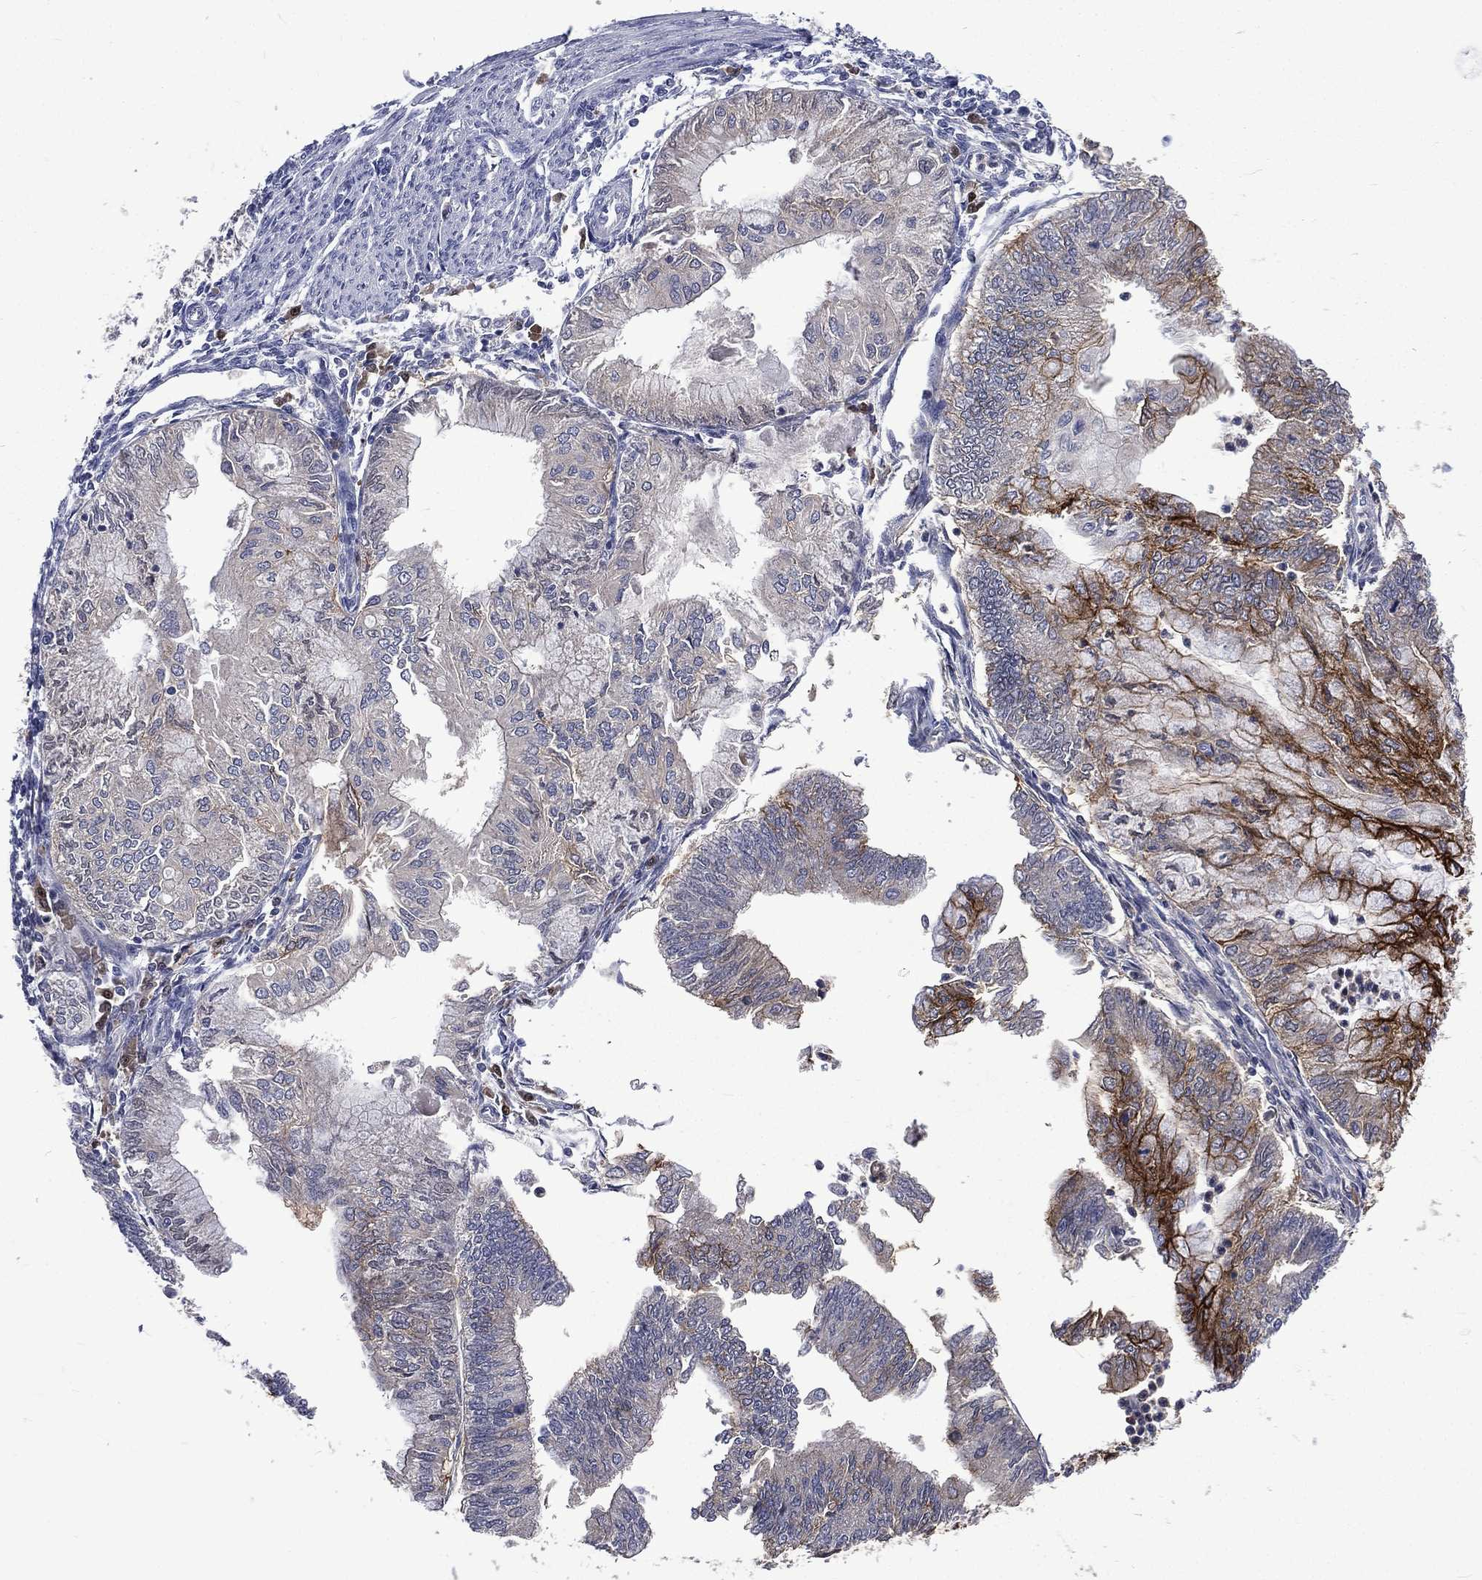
{"staining": {"intensity": "strong", "quantity": "<25%", "location": "cytoplasmic/membranous"}, "tissue": "endometrial cancer", "cell_type": "Tumor cells", "image_type": "cancer", "snomed": [{"axis": "morphology", "description": "Adenocarcinoma, NOS"}, {"axis": "topography", "description": "Endometrium"}], "caption": "Human endometrial cancer stained for a protein (brown) exhibits strong cytoplasmic/membranous positive positivity in approximately <25% of tumor cells.", "gene": "CA12", "patient": {"sex": "female", "age": 59}}